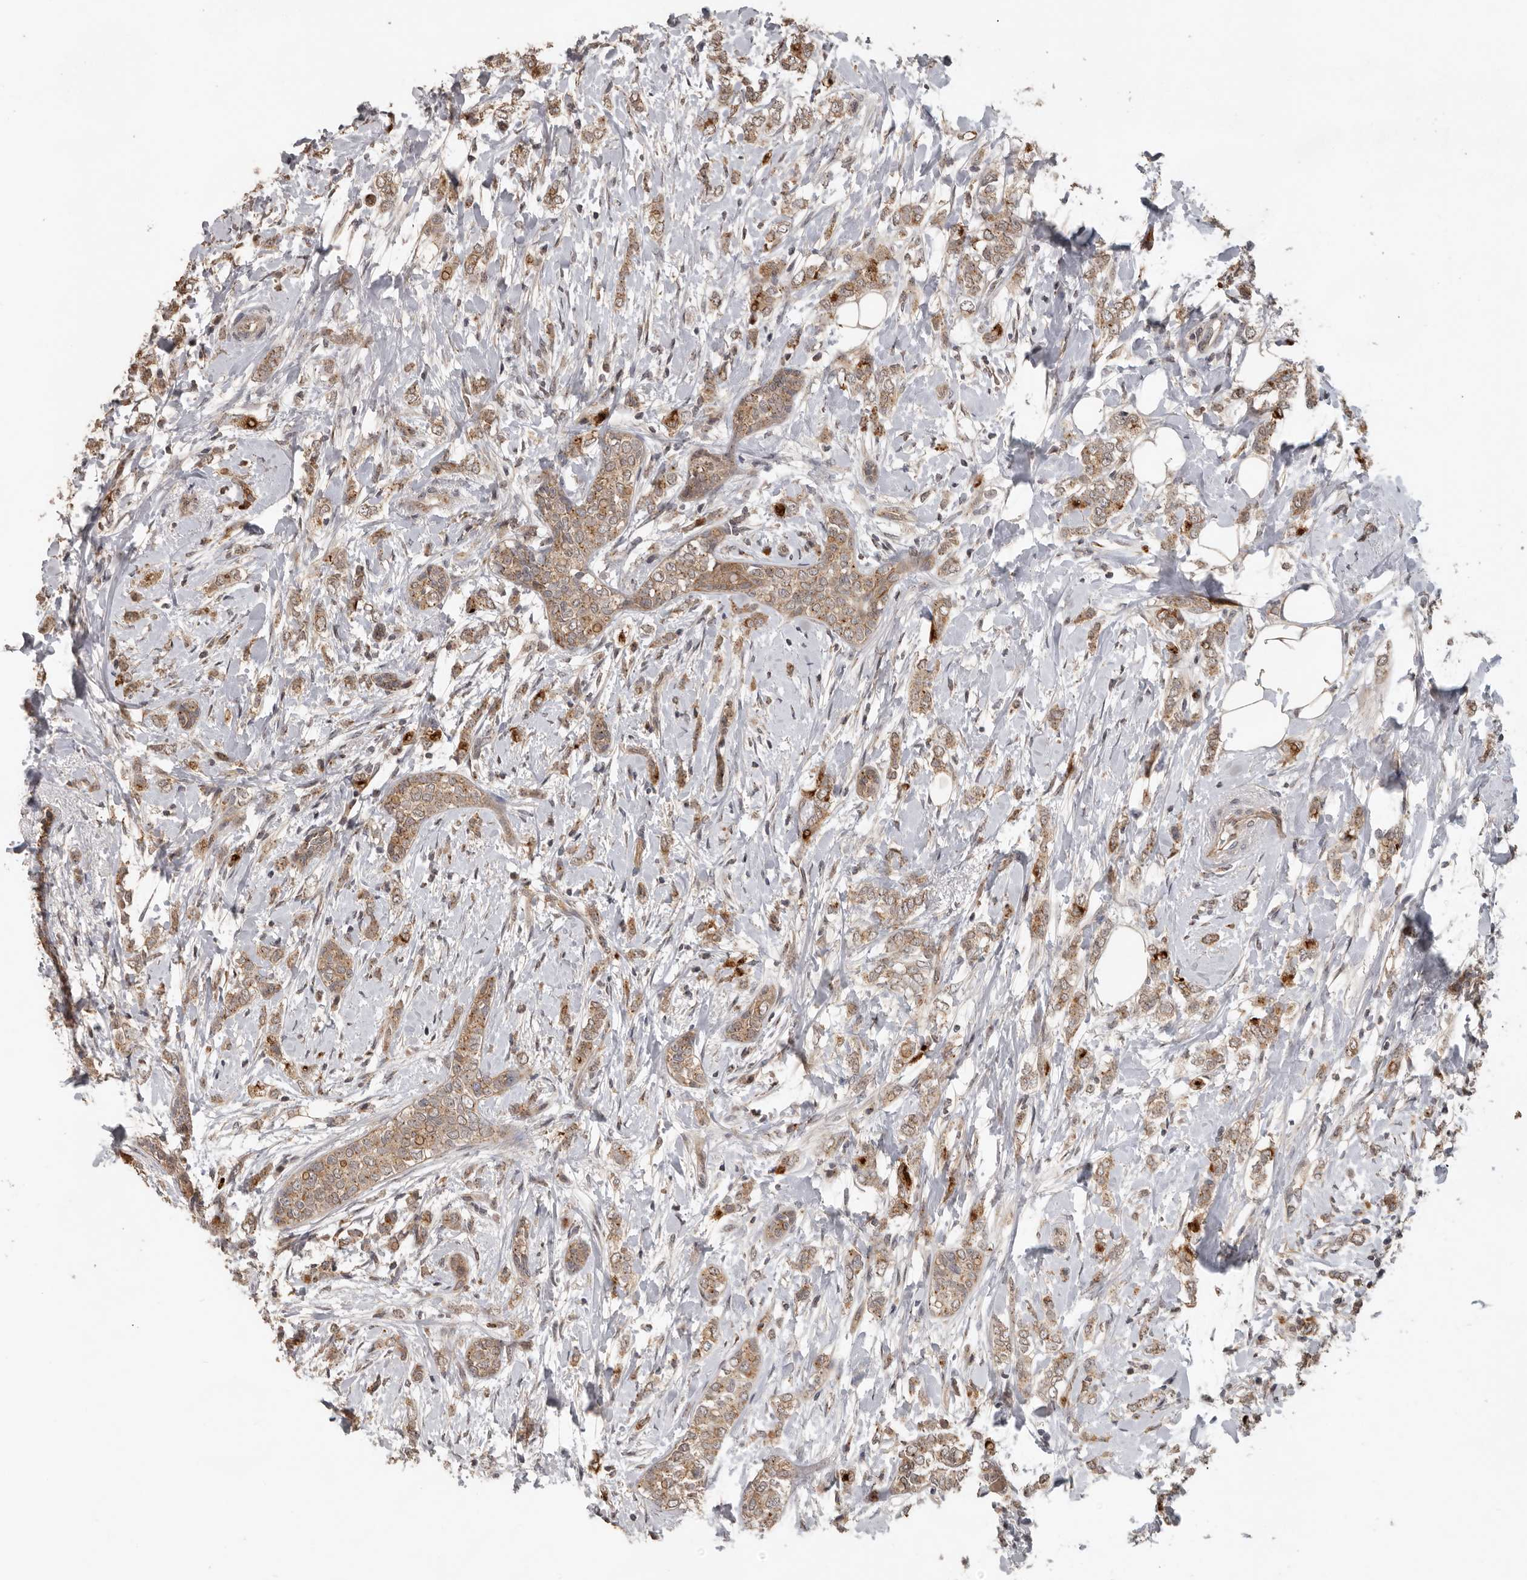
{"staining": {"intensity": "weak", "quantity": ">75%", "location": "cytoplasmic/membranous"}, "tissue": "breast cancer", "cell_type": "Tumor cells", "image_type": "cancer", "snomed": [{"axis": "morphology", "description": "Normal tissue, NOS"}, {"axis": "morphology", "description": "Lobular carcinoma"}, {"axis": "topography", "description": "Breast"}], "caption": "Immunohistochemical staining of human breast cancer (lobular carcinoma) exhibits low levels of weak cytoplasmic/membranous positivity in about >75% of tumor cells.", "gene": "CEP350", "patient": {"sex": "female", "age": 47}}